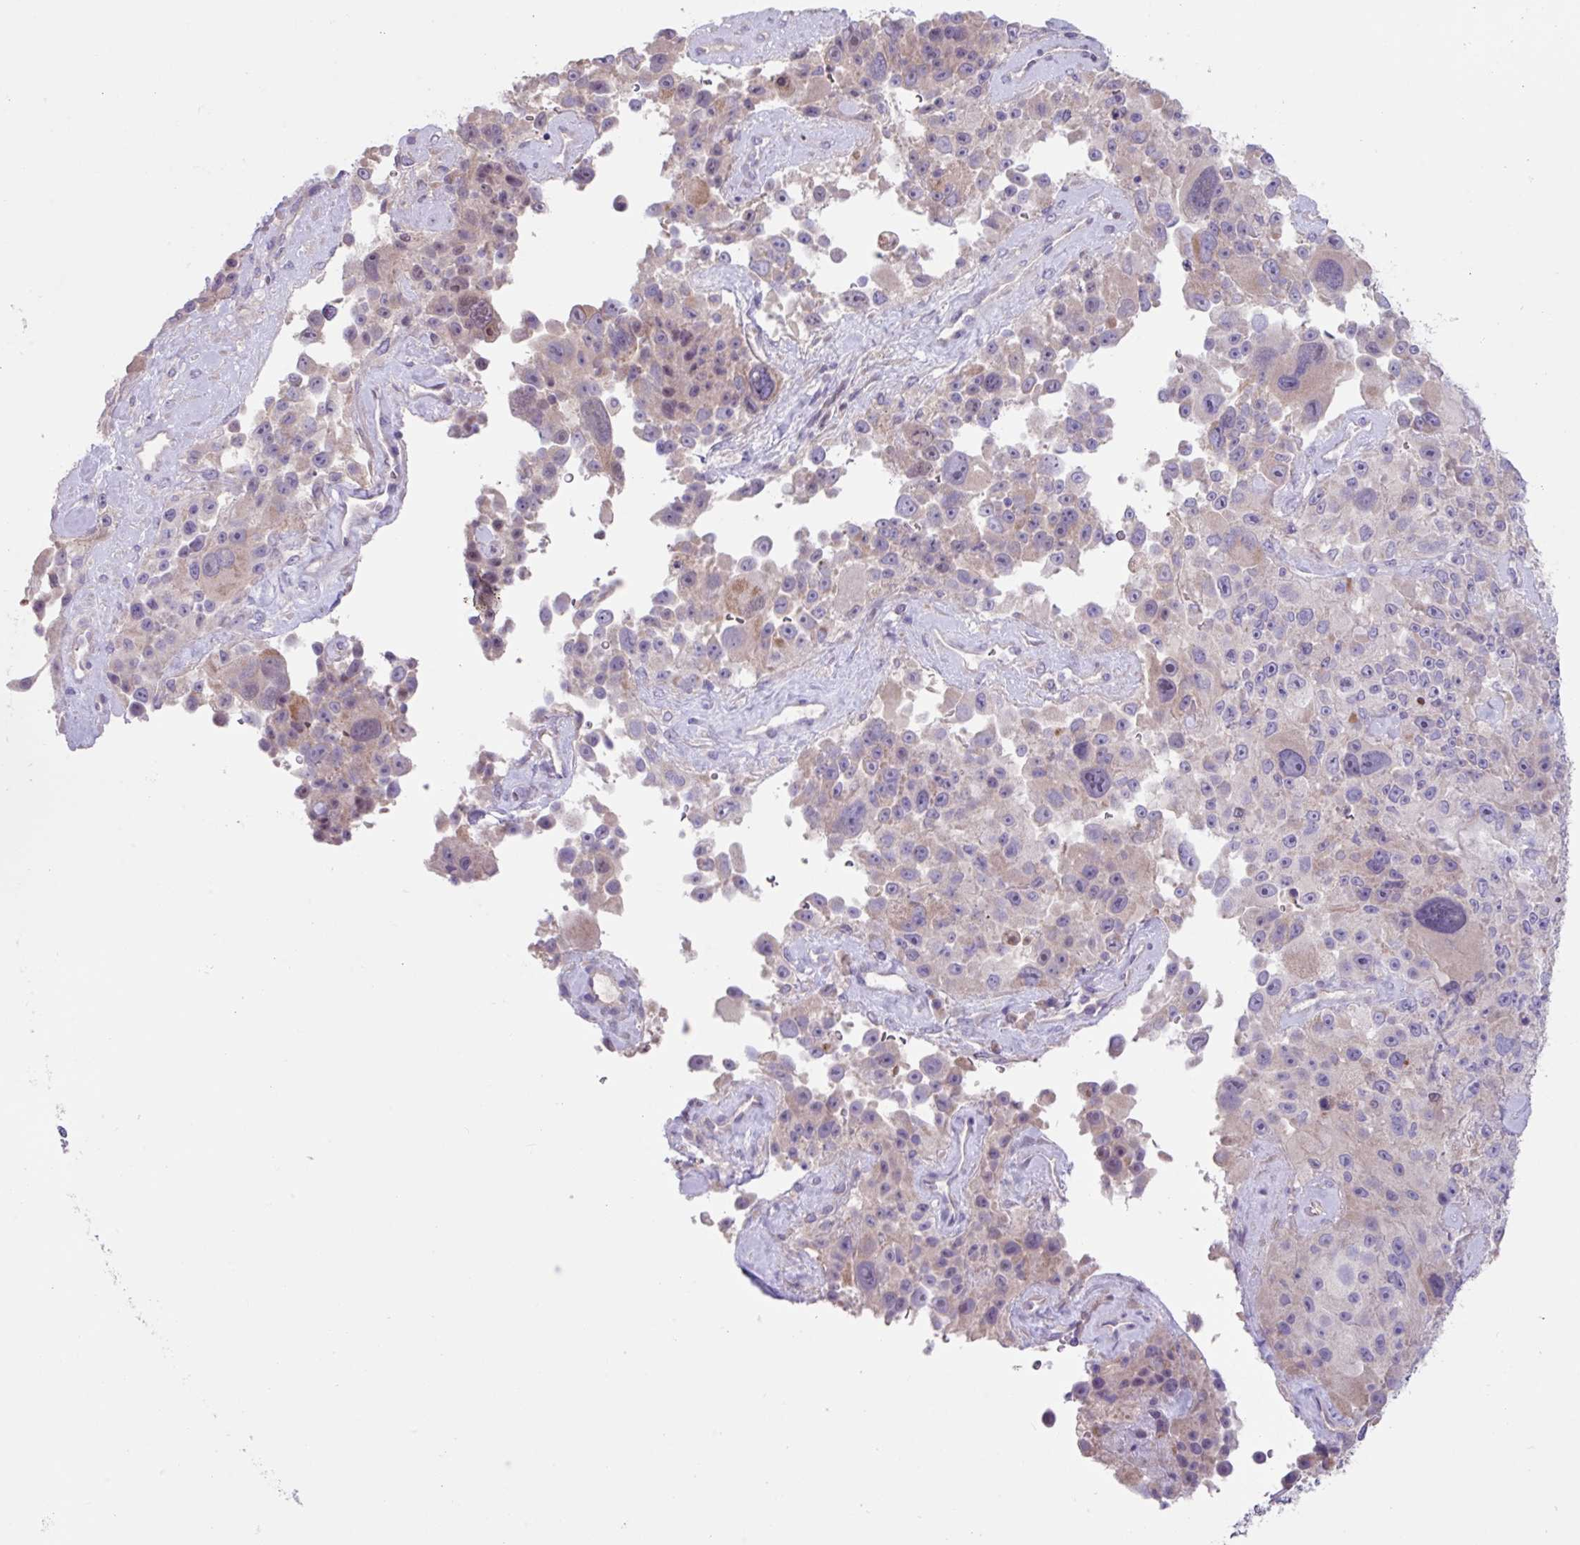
{"staining": {"intensity": "weak", "quantity": "<25%", "location": "cytoplasmic/membranous"}, "tissue": "melanoma", "cell_type": "Tumor cells", "image_type": "cancer", "snomed": [{"axis": "morphology", "description": "Malignant melanoma, Metastatic site"}, {"axis": "topography", "description": "Lymph node"}], "caption": "Tumor cells show no significant protein staining in melanoma.", "gene": "IQCJ", "patient": {"sex": "male", "age": 62}}